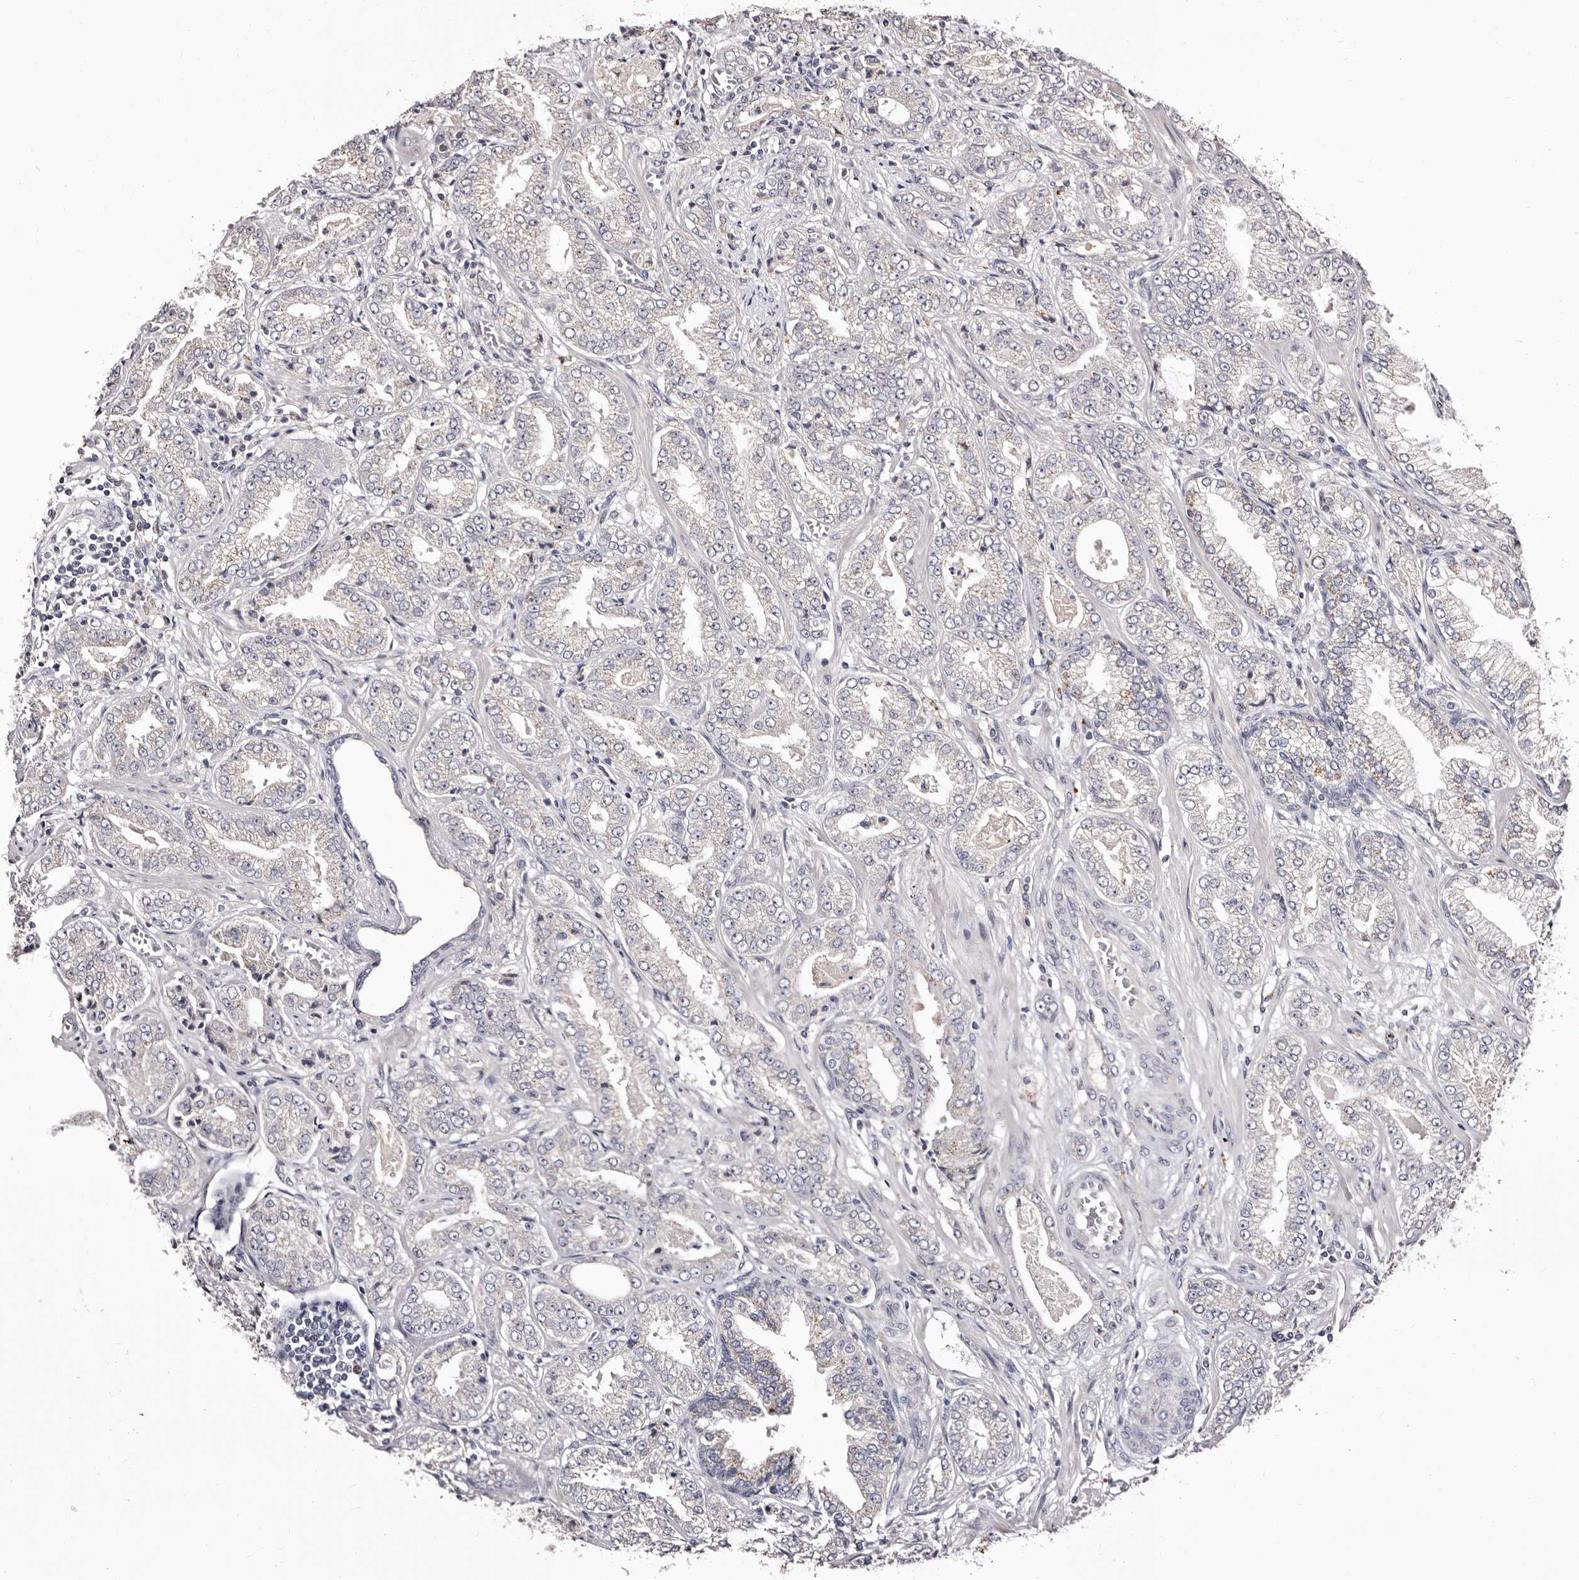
{"staining": {"intensity": "negative", "quantity": "none", "location": "none"}, "tissue": "prostate cancer", "cell_type": "Tumor cells", "image_type": "cancer", "snomed": [{"axis": "morphology", "description": "Adenocarcinoma, High grade"}, {"axis": "topography", "description": "Prostate"}], "caption": "This is a histopathology image of immunohistochemistry staining of prostate cancer (high-grade adenocarcinoma), which shows no positivity in tumor cells. The staining is performed using DAB brown chromogen with nuclei counter-stained in using hematoxylin.", "gene": "CDCA8", "patient": {"sex": "male", "age": 71}}